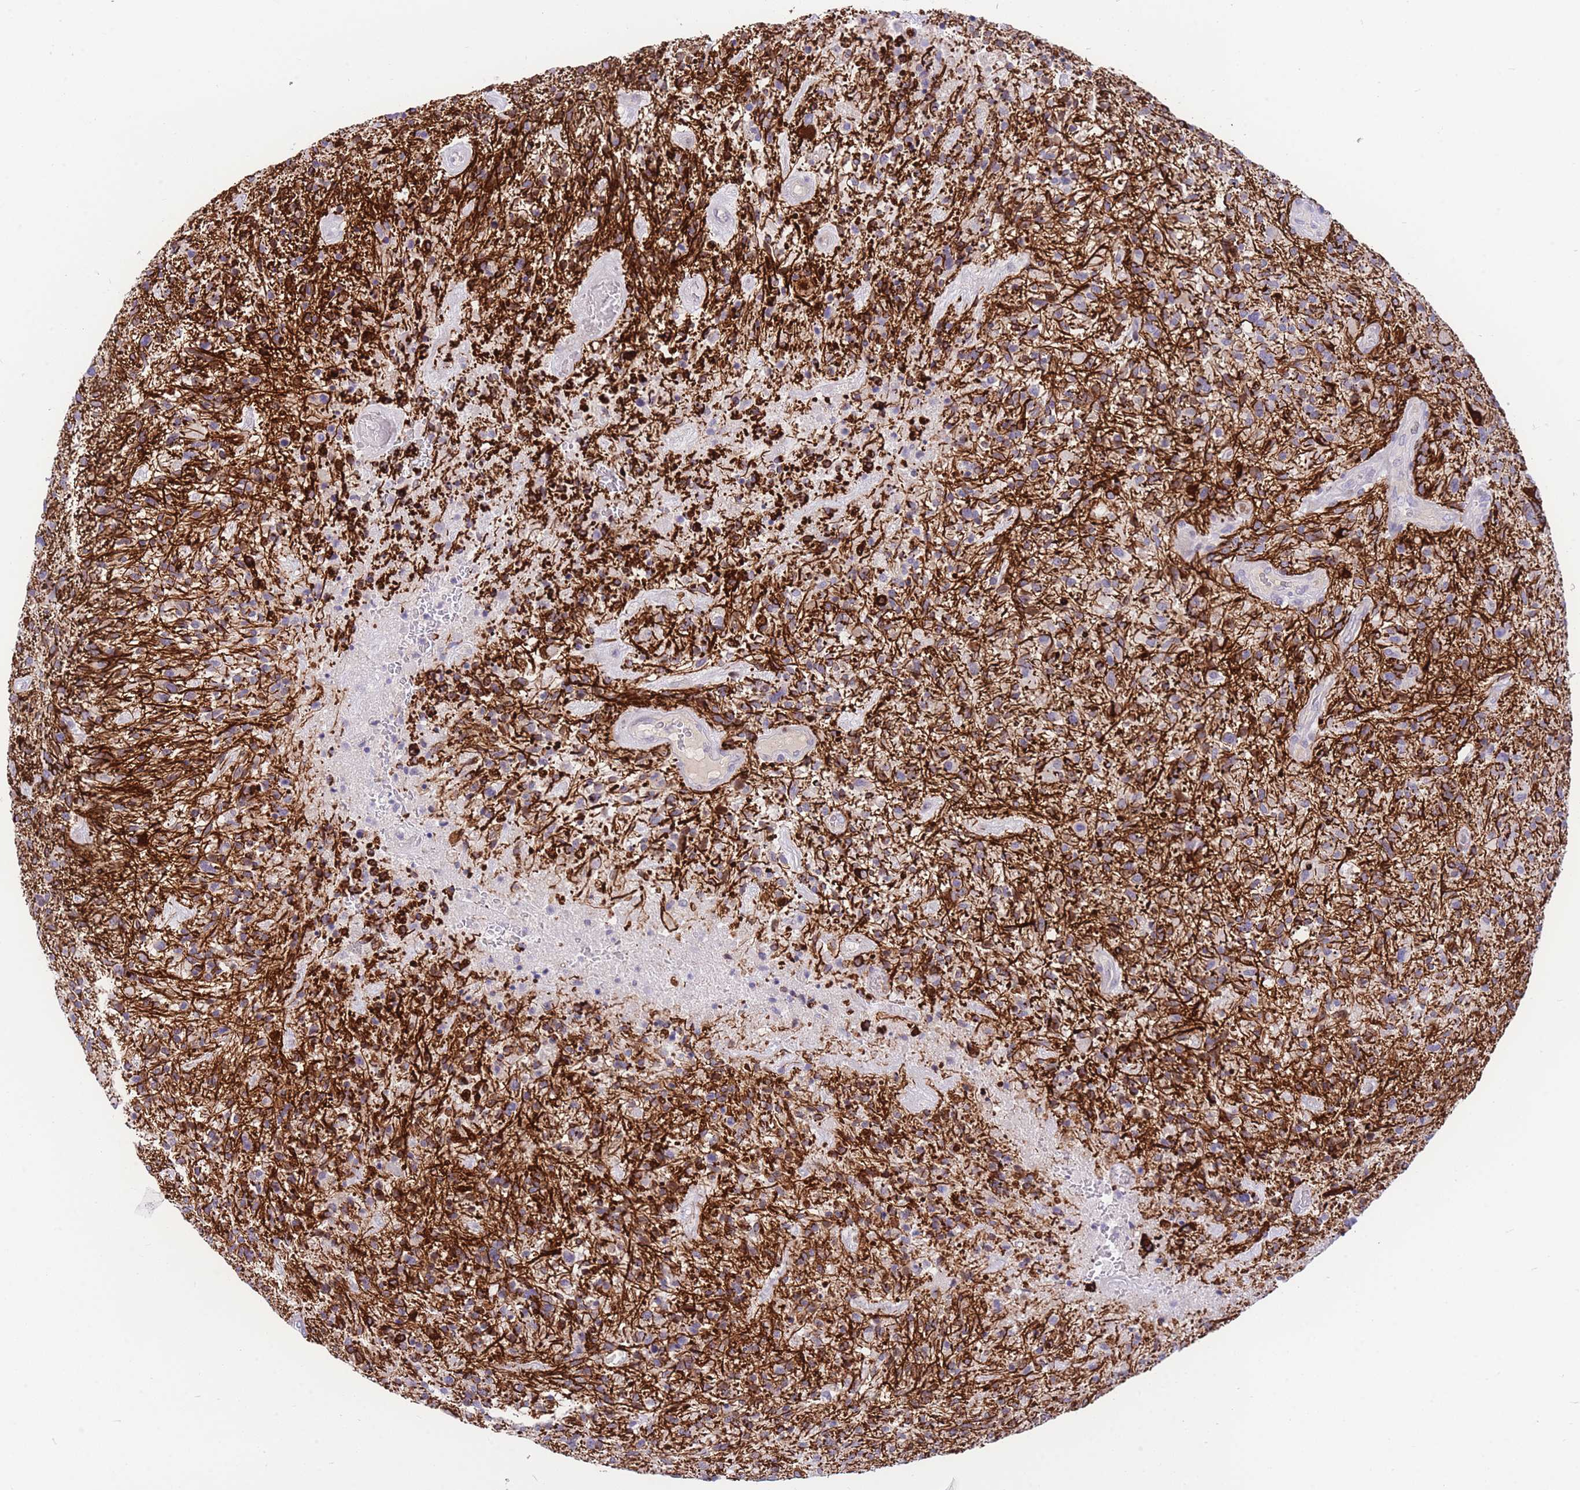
{"staining": {"intensity": "weak", "quantity": "<25%", "location": "cytoplasmic/membranous"}, "tissue": "glioma", "cell_type": "Tumor cells", "image_type": "cancer", "snomed": [{"axis": "morphology", "description": "Glioma, malignant, High grade"}, {"axis": "topography", "description": "Brain"}], "caption": "Tumor cells show no significant protein expression in glioma.", "gene": "SHCBP1", "patient": {"sex": "male", "age": 47}}